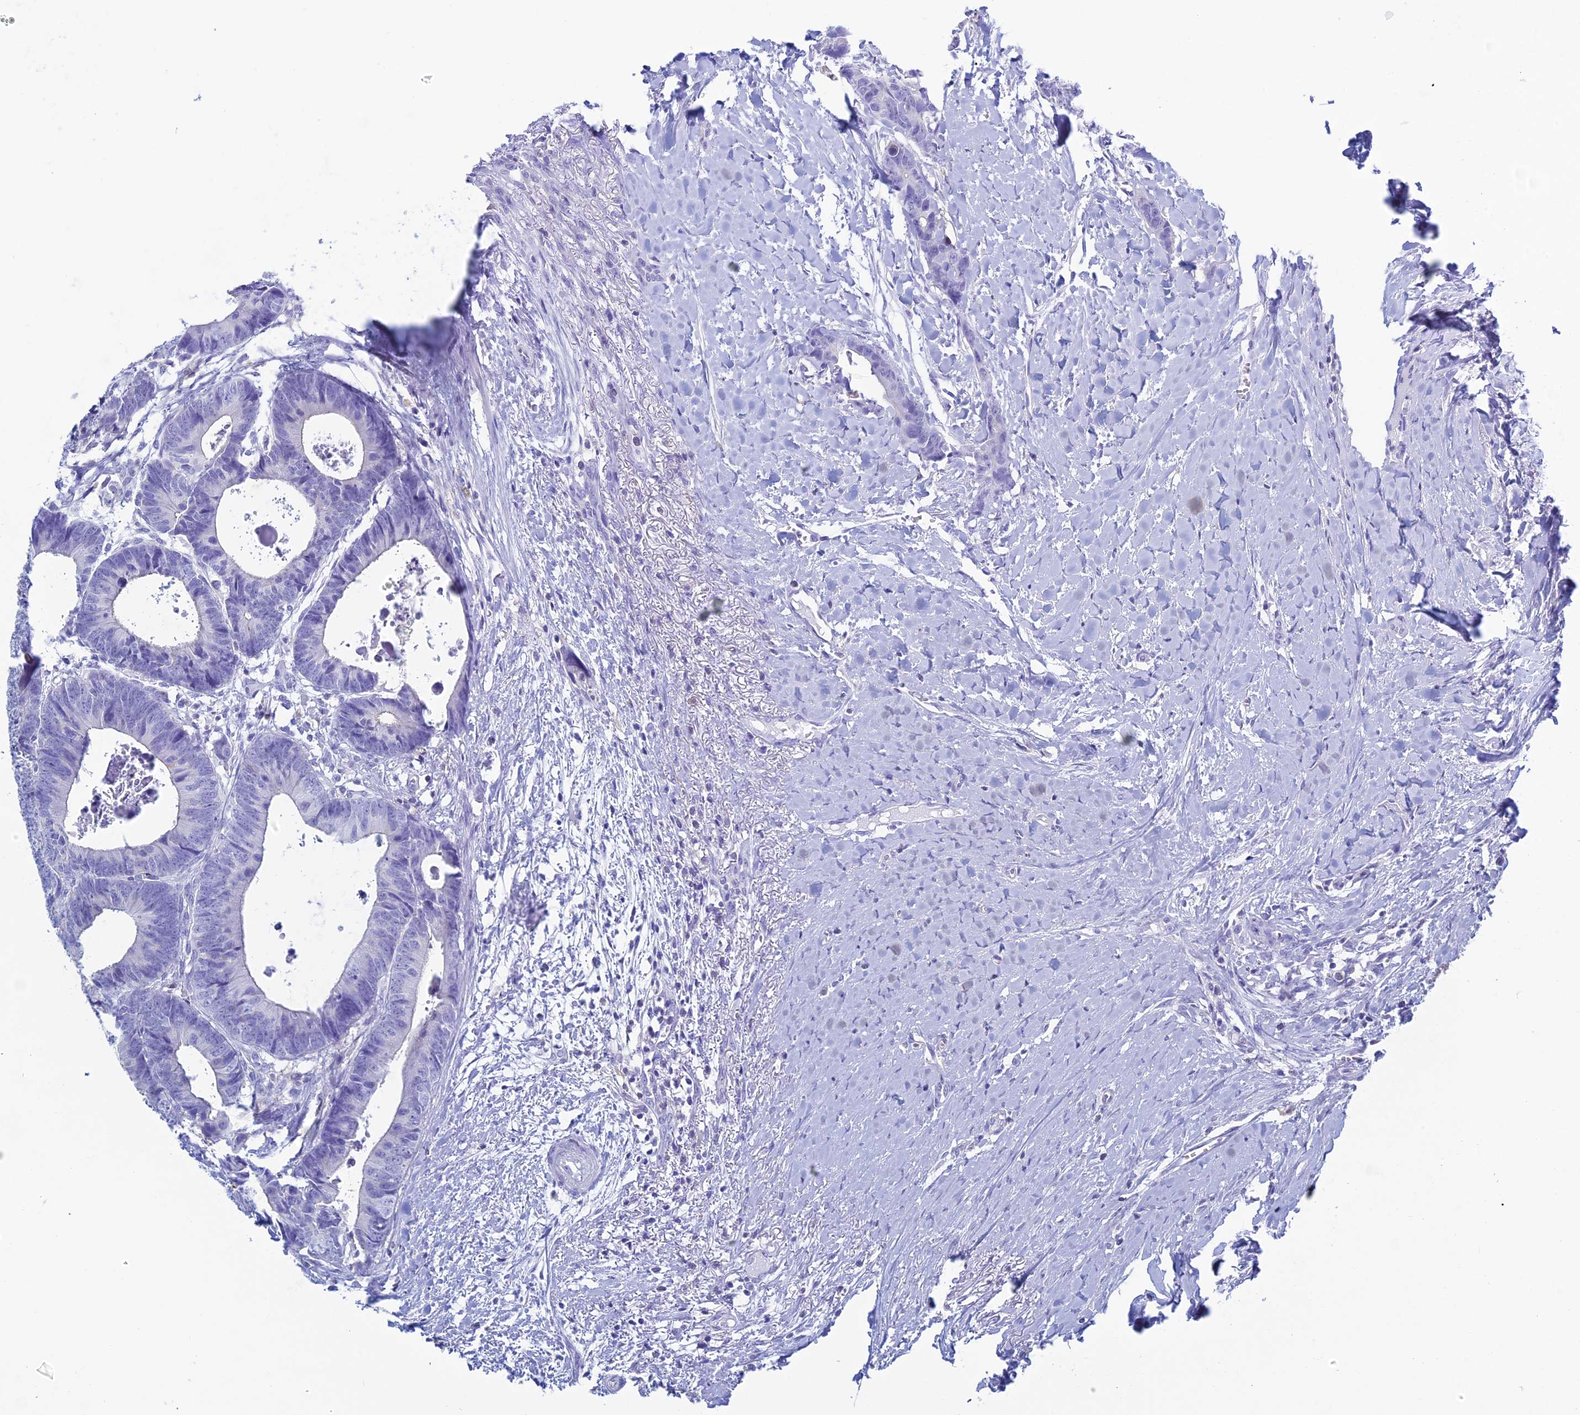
{"staining": {"intensity": "negative", "quantity": "none", "location": "none"}, "tissue": "colorectal cancer", "cell_type": "Tumor cells", "image_type": "cancer", "snomed": [{"axis": "morphology", "description": "Adenocarcinoma, NOS"}, {"axis": "topography", "description": "Colon"}], "caption": "There is no significant staining in tumor cells of adenocarcinoma (colorectal).", "gene": "KCNK17", "patient": {"sex": "female", "age": 57}}